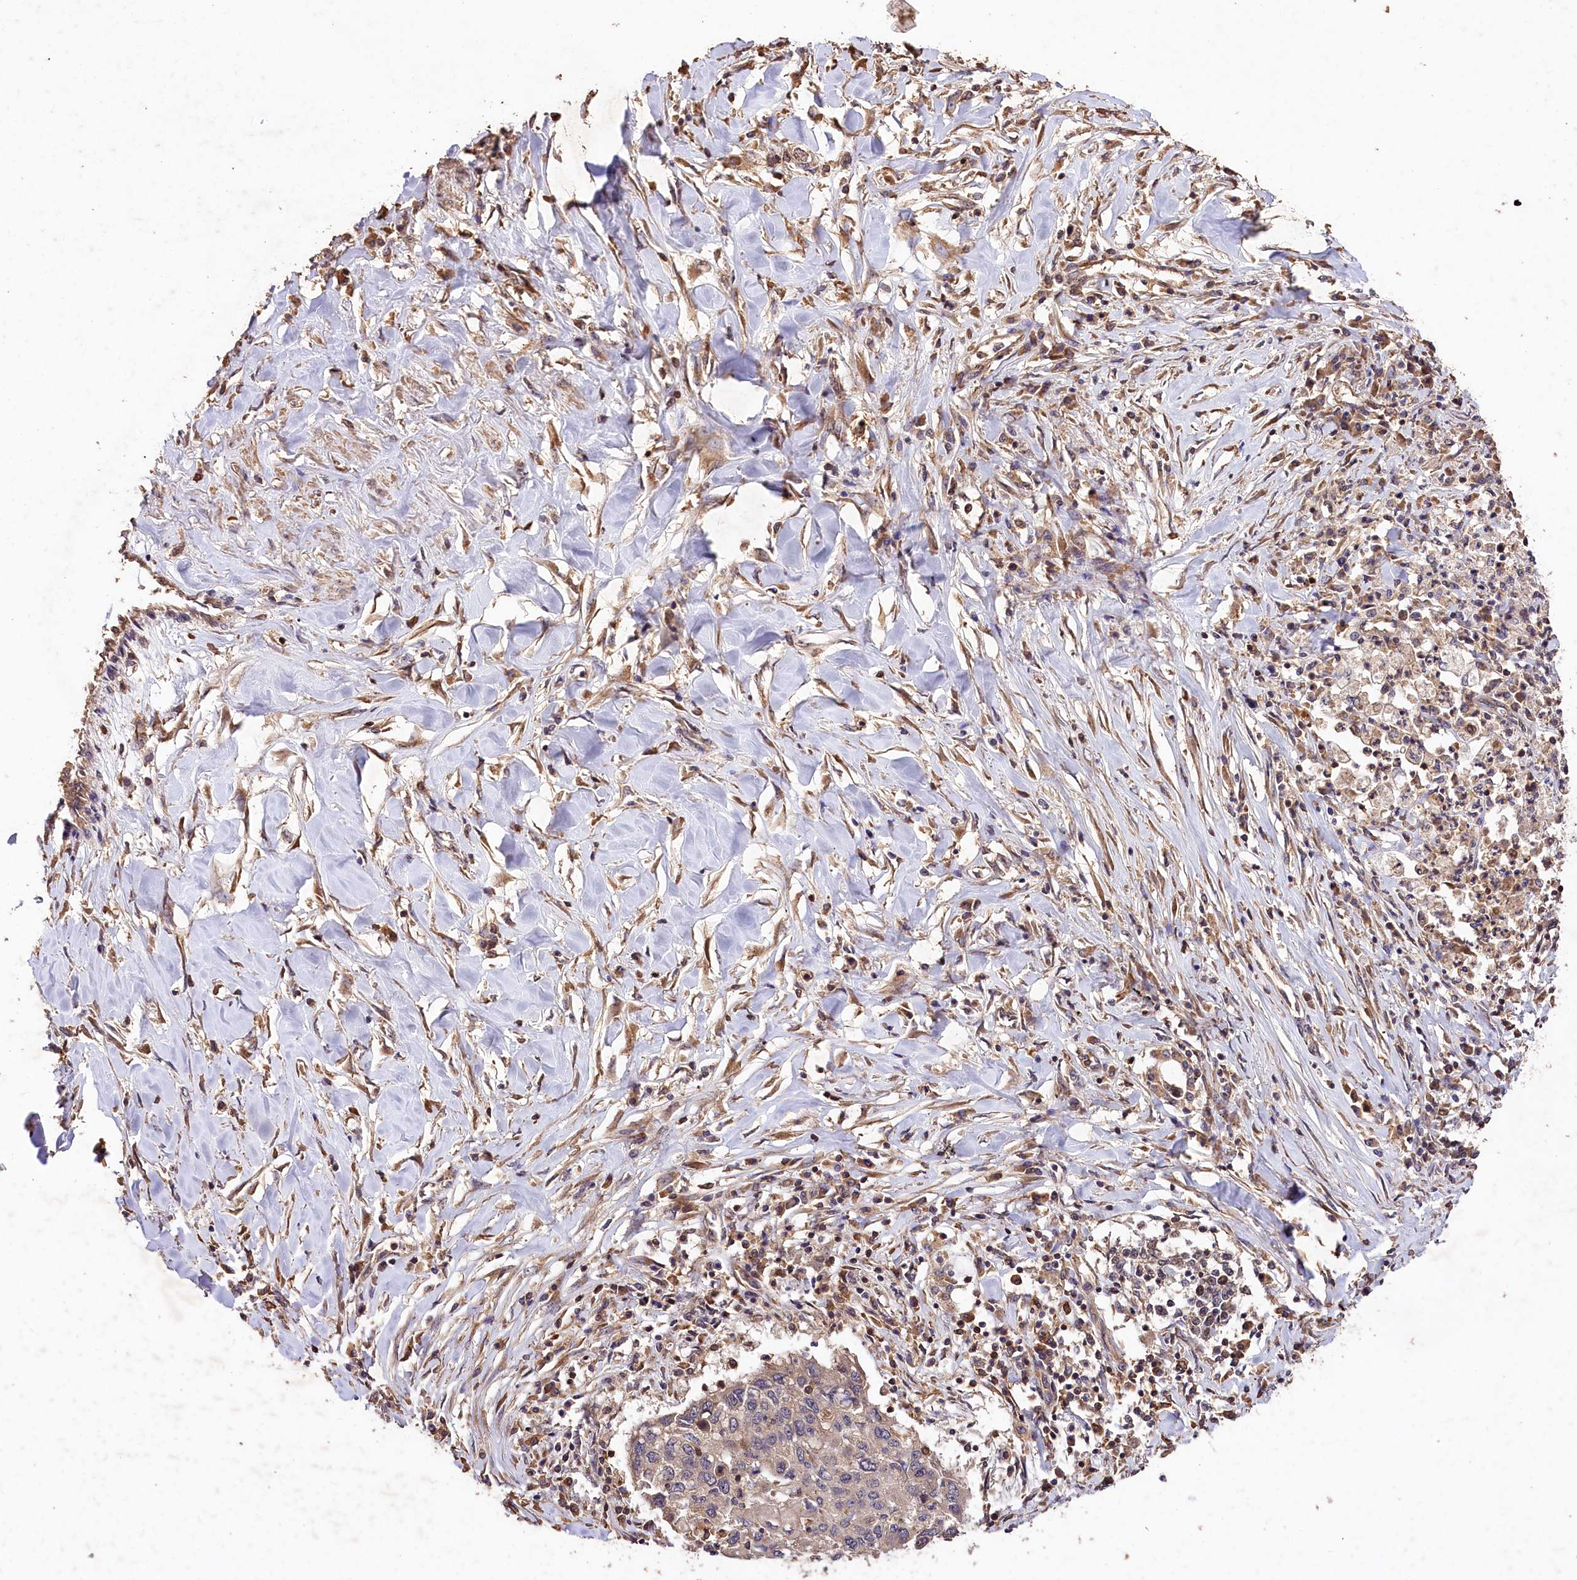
{"staining": {"intensity": "negative", "quantity": "none", "location": "none"}, "tissue": "lung cancer", "cell_type": "Tumor cells", "image_type": "cancer", "snomed": [{"axis": "morphology", "description": "Squamous cell carcinoma, NOS"}, {"axis": "topography", "description": "Lung"}], "caption": "Immunohistochemistry (IHC) image of human lung cancer stained for a protein (brown), which displays no positivity in tumor cells.", "gene": "KPTN", "patient": {"sex": "female", "age": 63}}